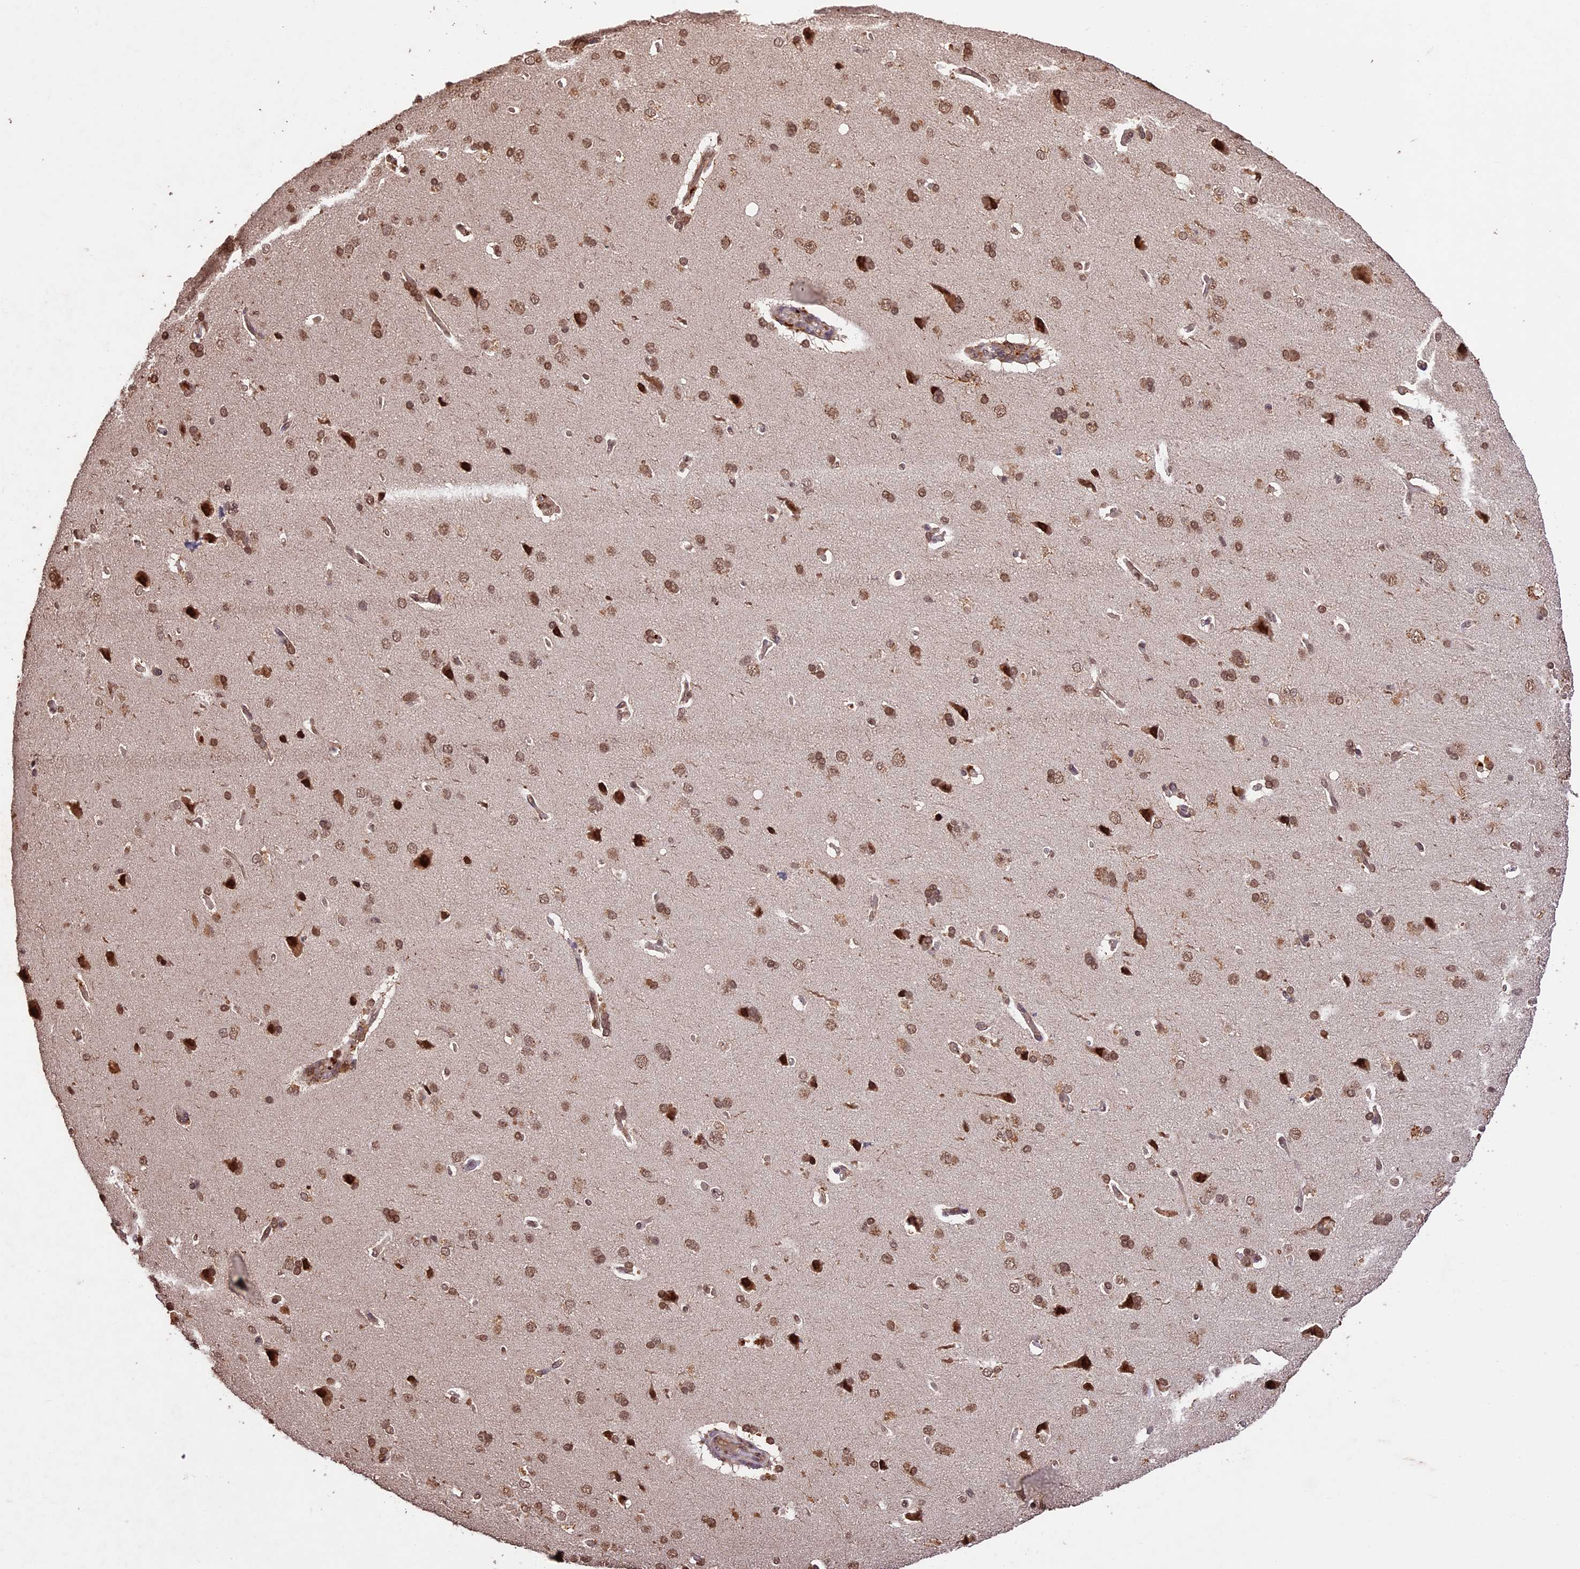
{"staining": {"intensity": "moderate", "quantity": ">75%", "location": "nuclear"}, "tissue": "cerebral cortex", "cell_type": "Endothelial cells", "image_type": "normal", "snomed": [{"axis": "morphology", "description": "Normal tissue, NOS"}, {"axis": "topography", "description": "Cerebral cortex"}], "caption": "DAB (3,3'-diaminobenzidine) immunohistochemical staining of unremarkable cerebral cortex exhibits moderate nuclear protein positivity in about >75% of endothelial cells.", "gene": "CDKN2AIP", "patient": {"sex": "male", "age": 62}}